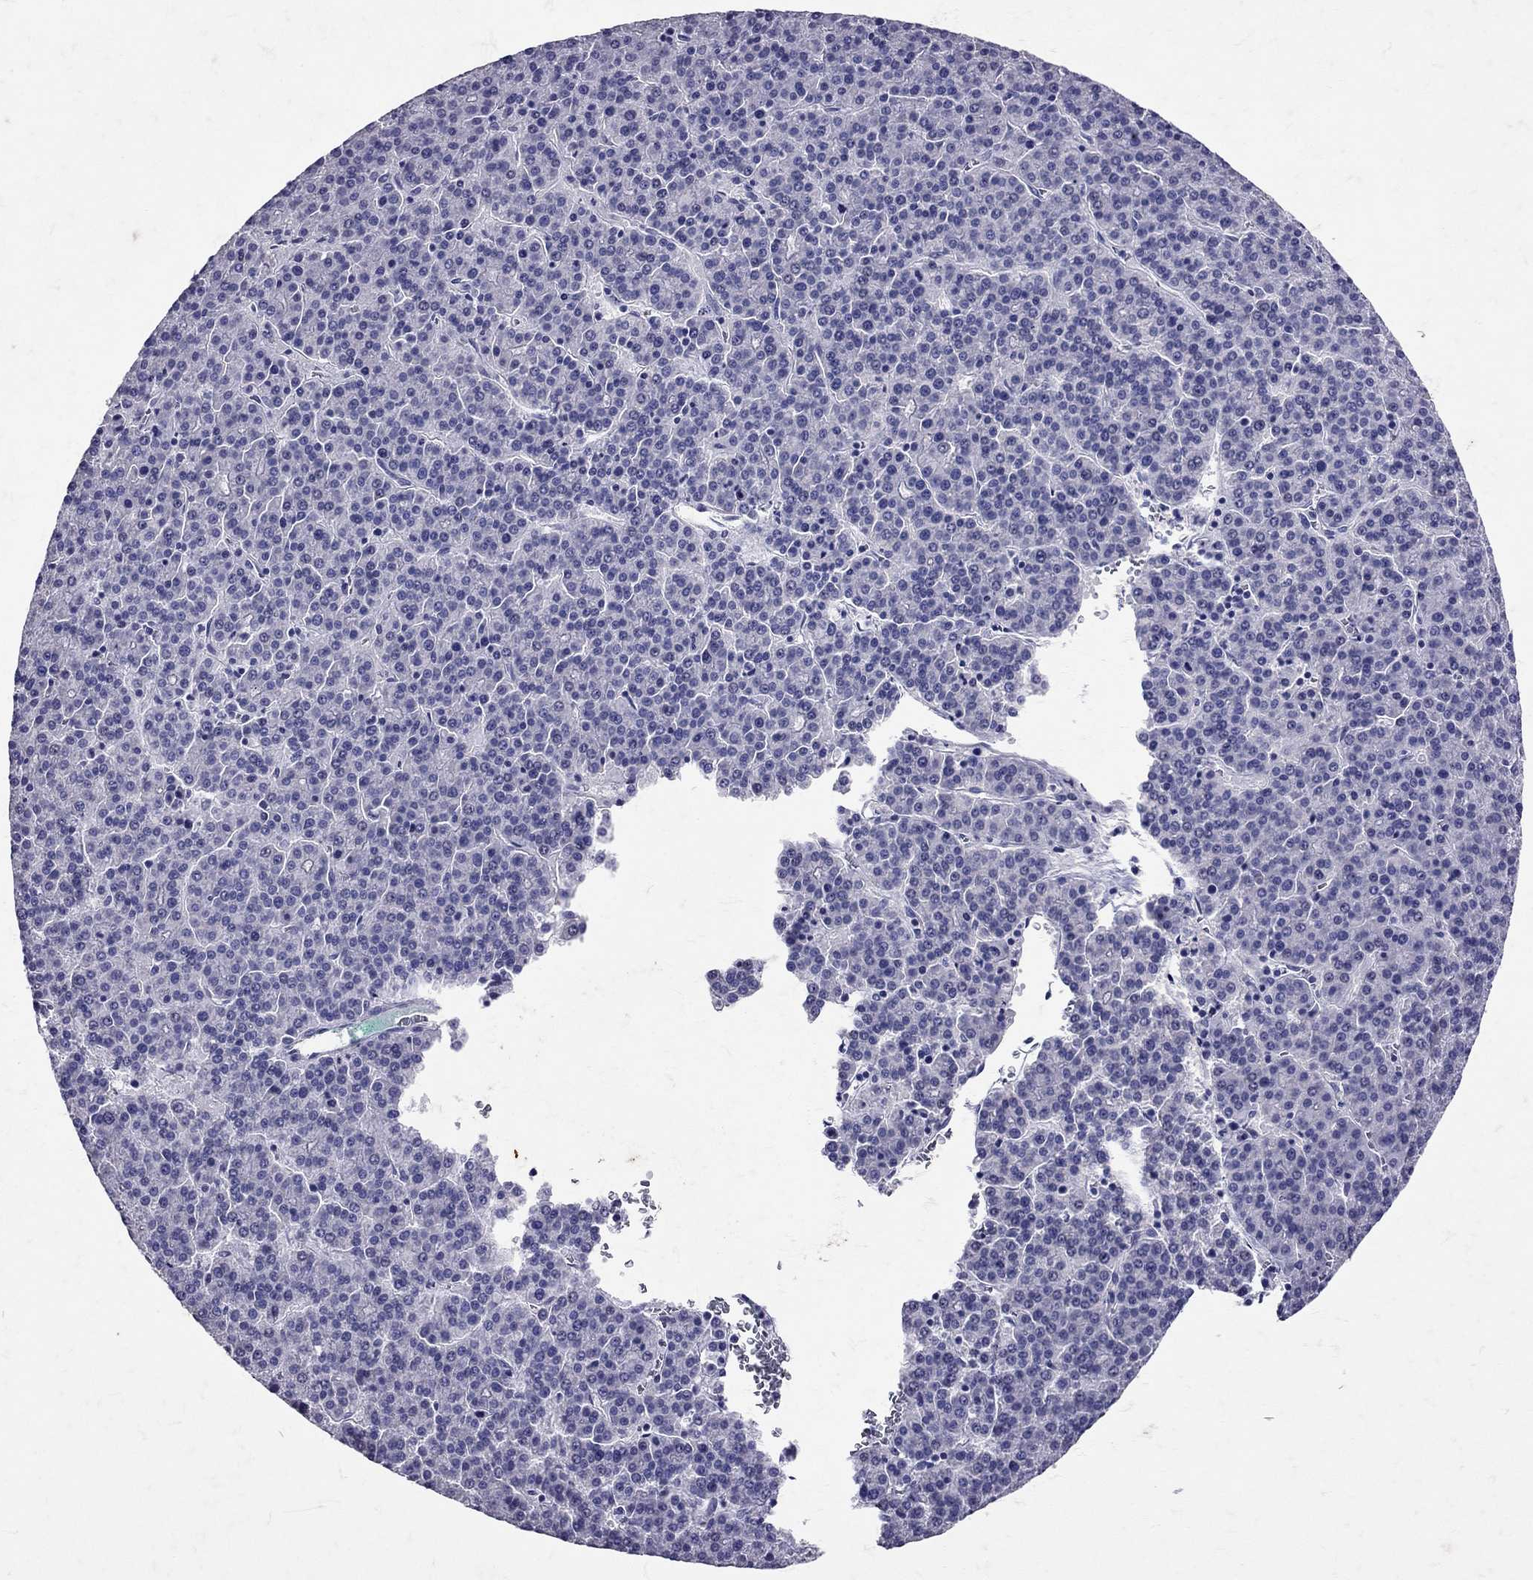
{"staining": {"intensity": "negative", "quantity": "none", "location": "none"}, "tissue": "liver cancer", "cell_type": "Tumor cells", "image_type": "cancer", "snomed": [{"axis": "morphology", "description": "Carcinoma, Hepatocellular, NOS"}, {"axis": "topography", "description": "Liver"}], "caption": "A photomicrograph of human liver cancer (hepatocellular carcinoma) is negative for staining in tumor cells.", "gene": "SST", "patient": {"sex": "female", "age": 58}}